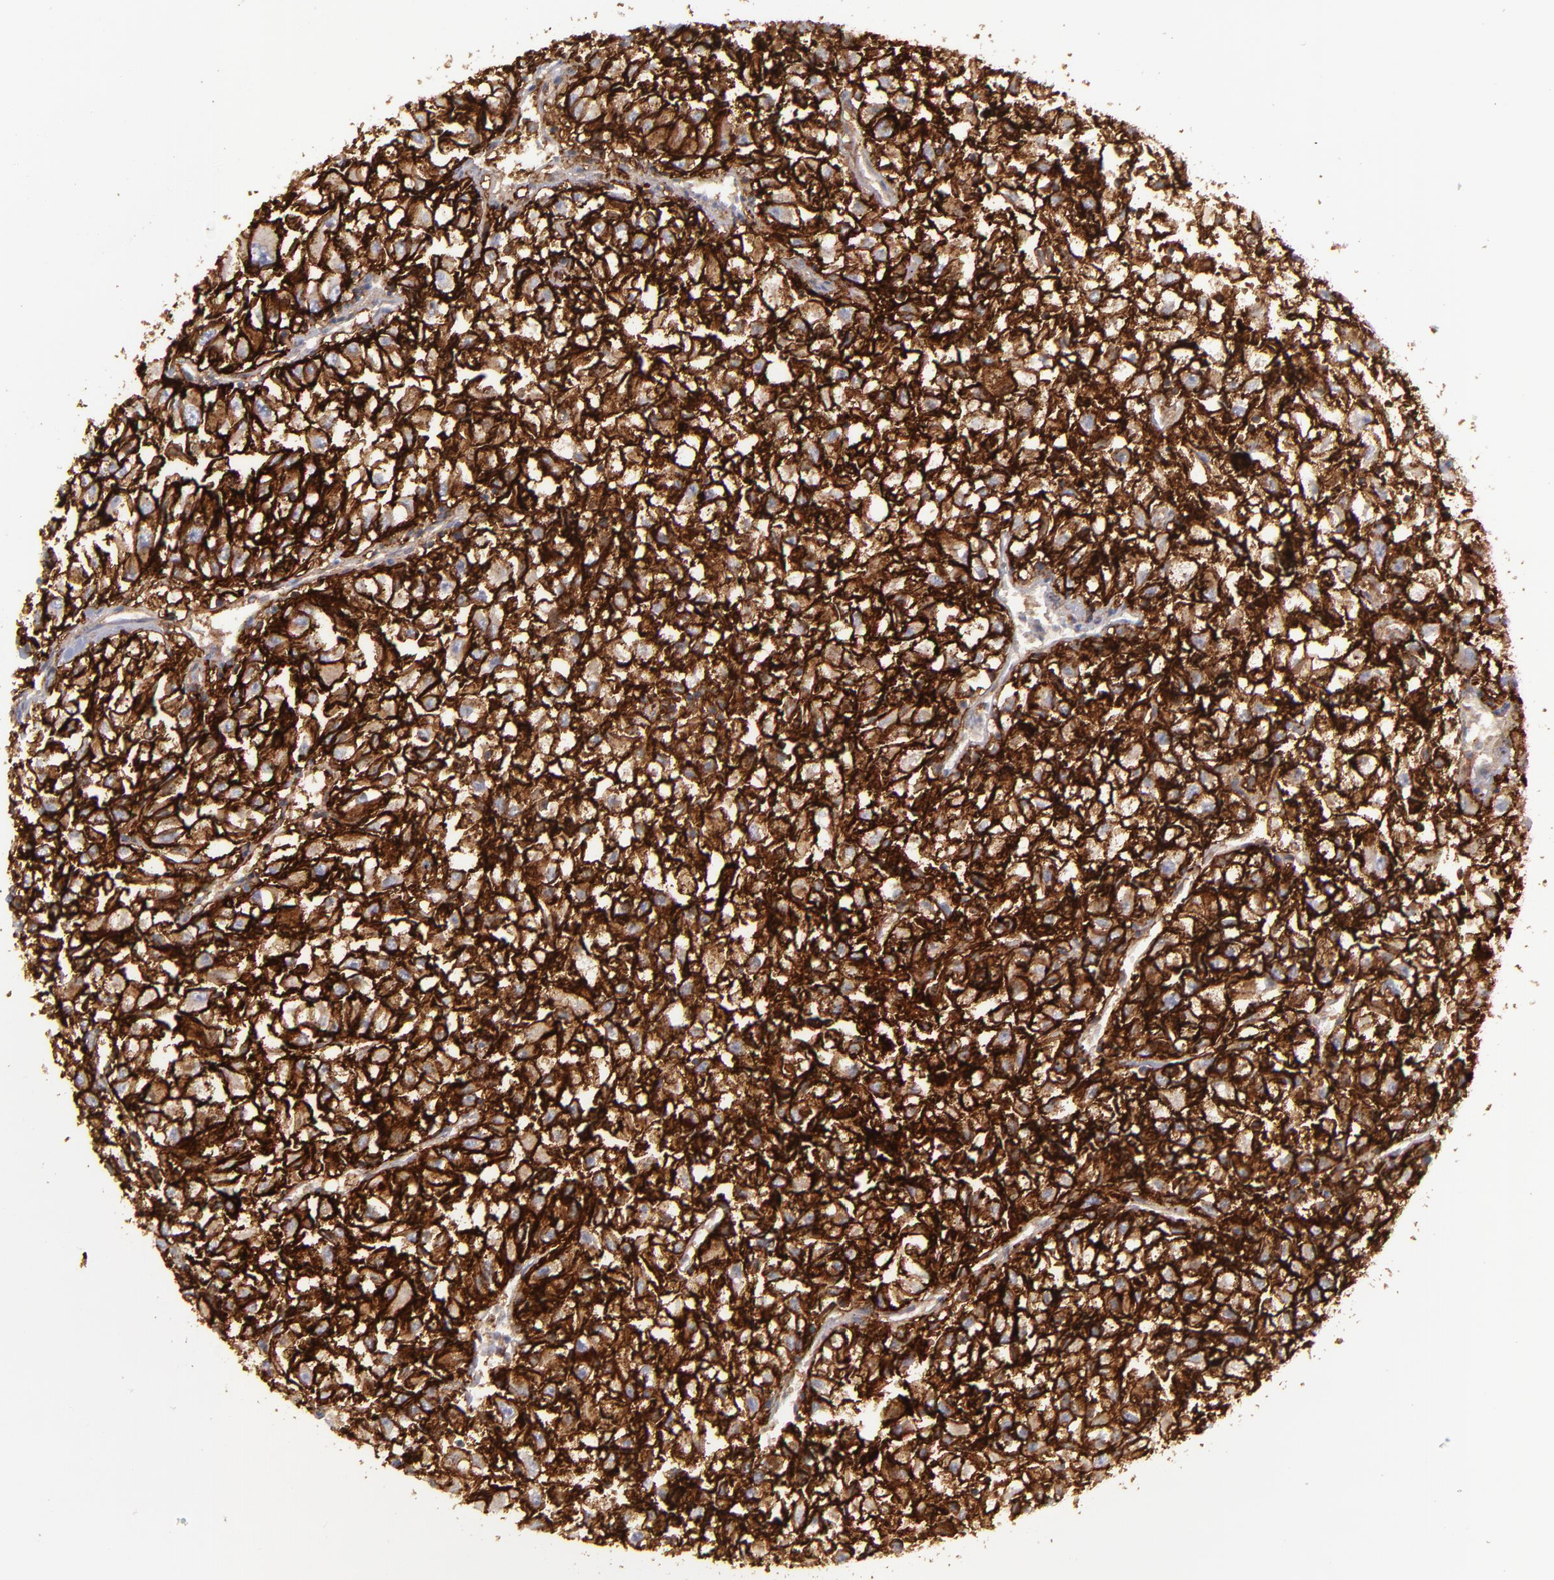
{"staining": {"intensity": "strong", "quantity": ">75%", "location": "cytoplasmic/membranous"}, "tissue": "renal cancer", "cell_type": "Tumor cells", "image_type": "cancer", "snomed": [{"axis": "morphology", "description": "Adenocarcinoma, NOS"}, {"axis": "topography", "description": "Kidney"}], "caption": "IHC staining of renal adenocarcinoma, which demonstrates high levels of strong cytoplasmic/membranous expression in approximately >75% of tumor cells indicating strong cytoplasmic/membranous protein positivity. The staining was performed using DAB (brown) for protein detection and nuclei were counterstained in hematoxylin (blue).", "gene": "BSG", "patient": {"sex": "male", "age": 59}}